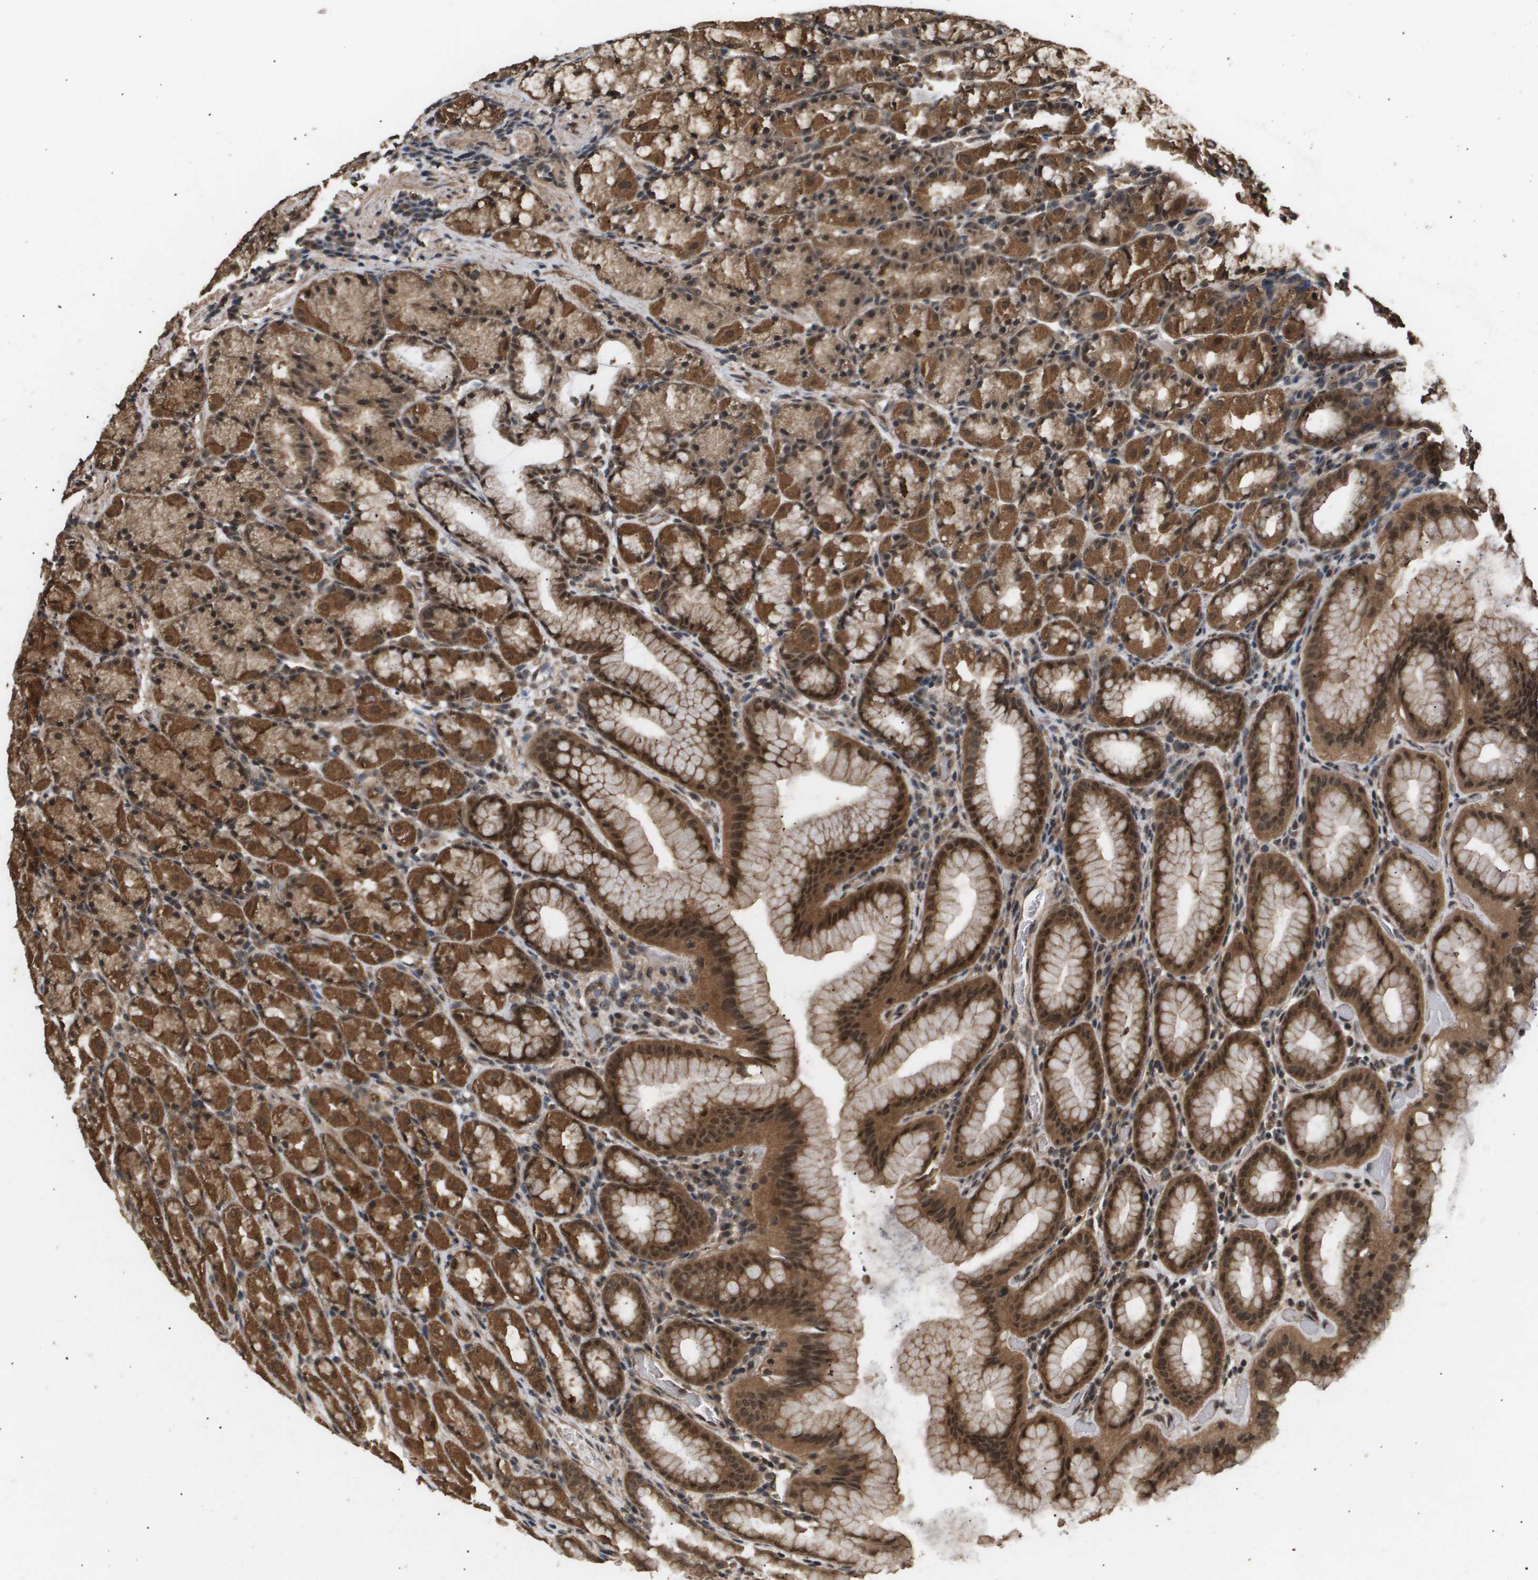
{"staining": {"intensity": "moderate", "quantity": ">75%", "location": "cytoplasmic/membranous,nuclear"}, "tissue": "stomach", "cell_type": "Glandular cells", "image_type": "normal", "snomed": [{"axis": "morphology", "description": "Normal tissue, NOS"}, {"axis": "topography", "description": "Stomach, upper"}], "caption": "Moderate cytoplasmic/membranous,nuclear positivity is present in about >75% of glandular cells in unremarkable stomach.", "gene": "ING1", "patient": {"sex": "male", "age": 68}}